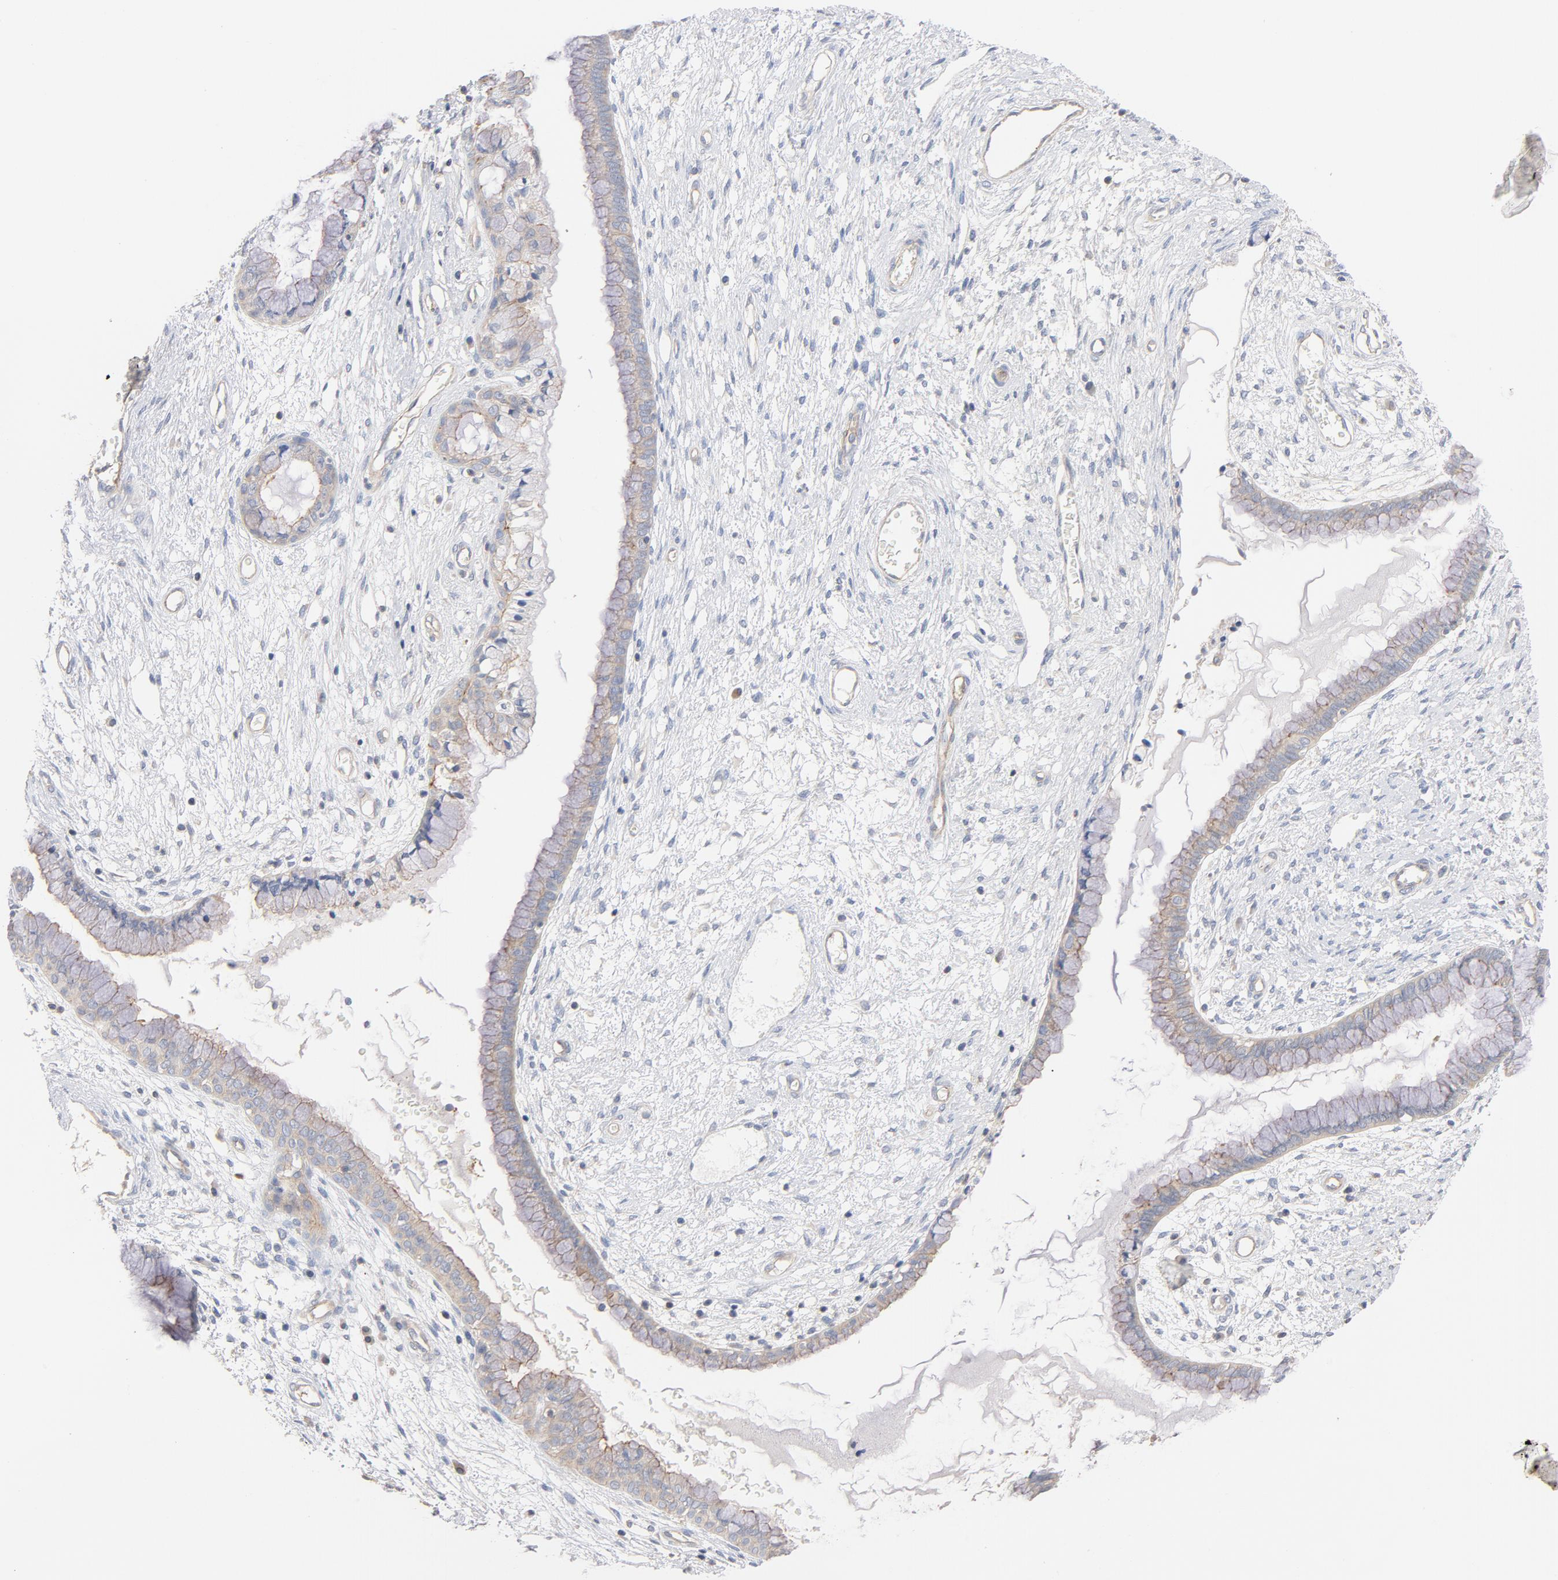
{"staining": {"intensity": "moderate", "quantity": ">75%", "location": "cytoplasmic/membranous"}, "tissue": "cervix", "cell_type": "Glandular cells", "image_type": "normal", "snomed": [{"axis": "morphology", "description": "Normal tissue, NOS"}, {"axis": "topography", "description": "Cervix"}], "caption": "The immunohistochemical stain highlights moderate cytoplasmic/membranous positivity in glandular cells of unremarkable cervix.", "gene": "STRN3", "patient": {"sex": "female", "age": 55}}